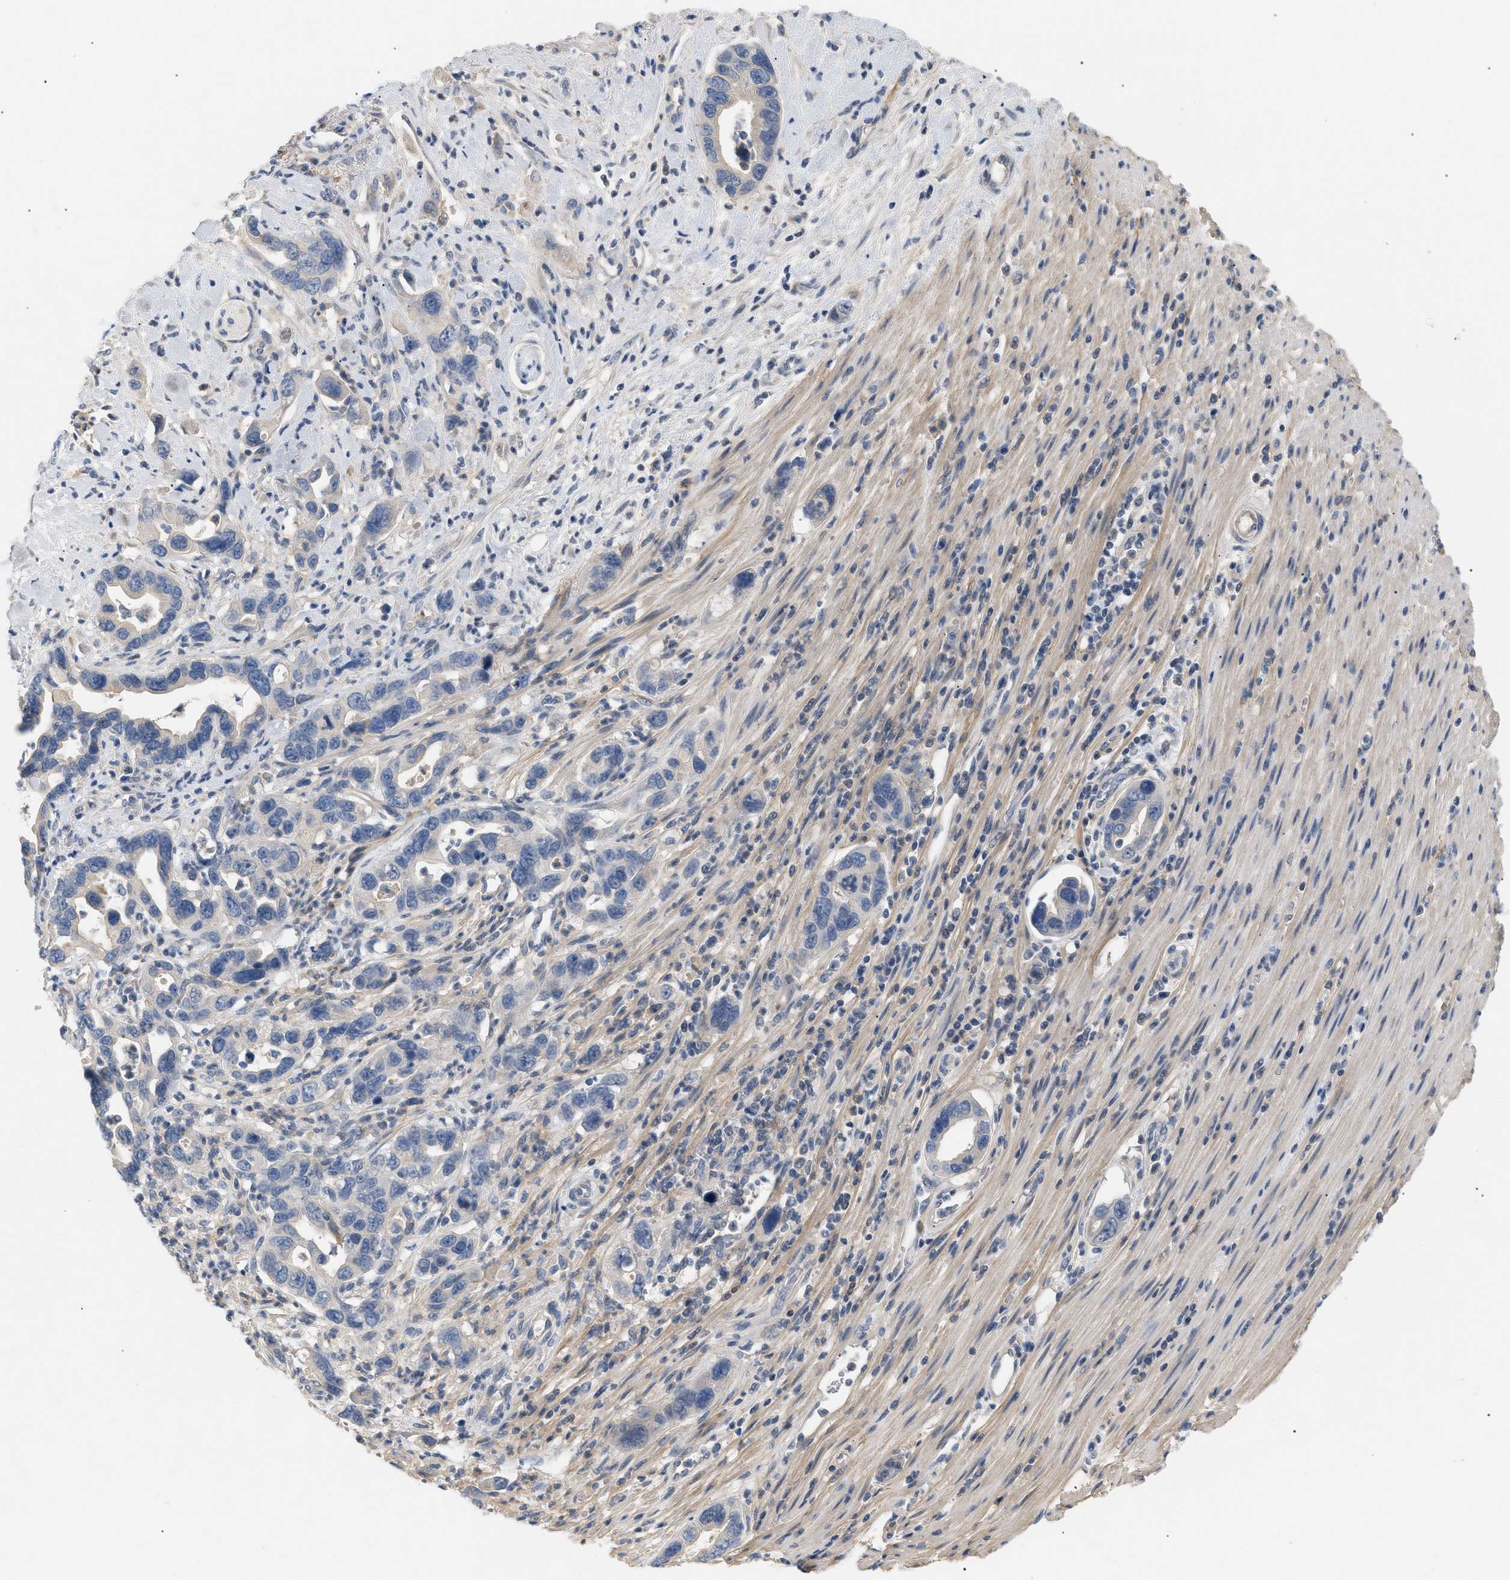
{"staining": {"intensity": "weak", "quantity": "<25%", "location": "cytoplasmic/membranous"}, "tissue": "pancreatic cancer", "cell_type": "Tumor cells", "image_type": "cancer", "snomed": [{"axis": "morphology", "description": "Adenocarcinoma, NOS"}, {"axis": "topography", "description": "Pancreas"}], "caption": "Histopathology image shows no significant protein staining in tumor cells of pancreatic cancer (adenocarcinoma).", "gene": "FARS2", "patient": {"sex": "female", "age": 70}}